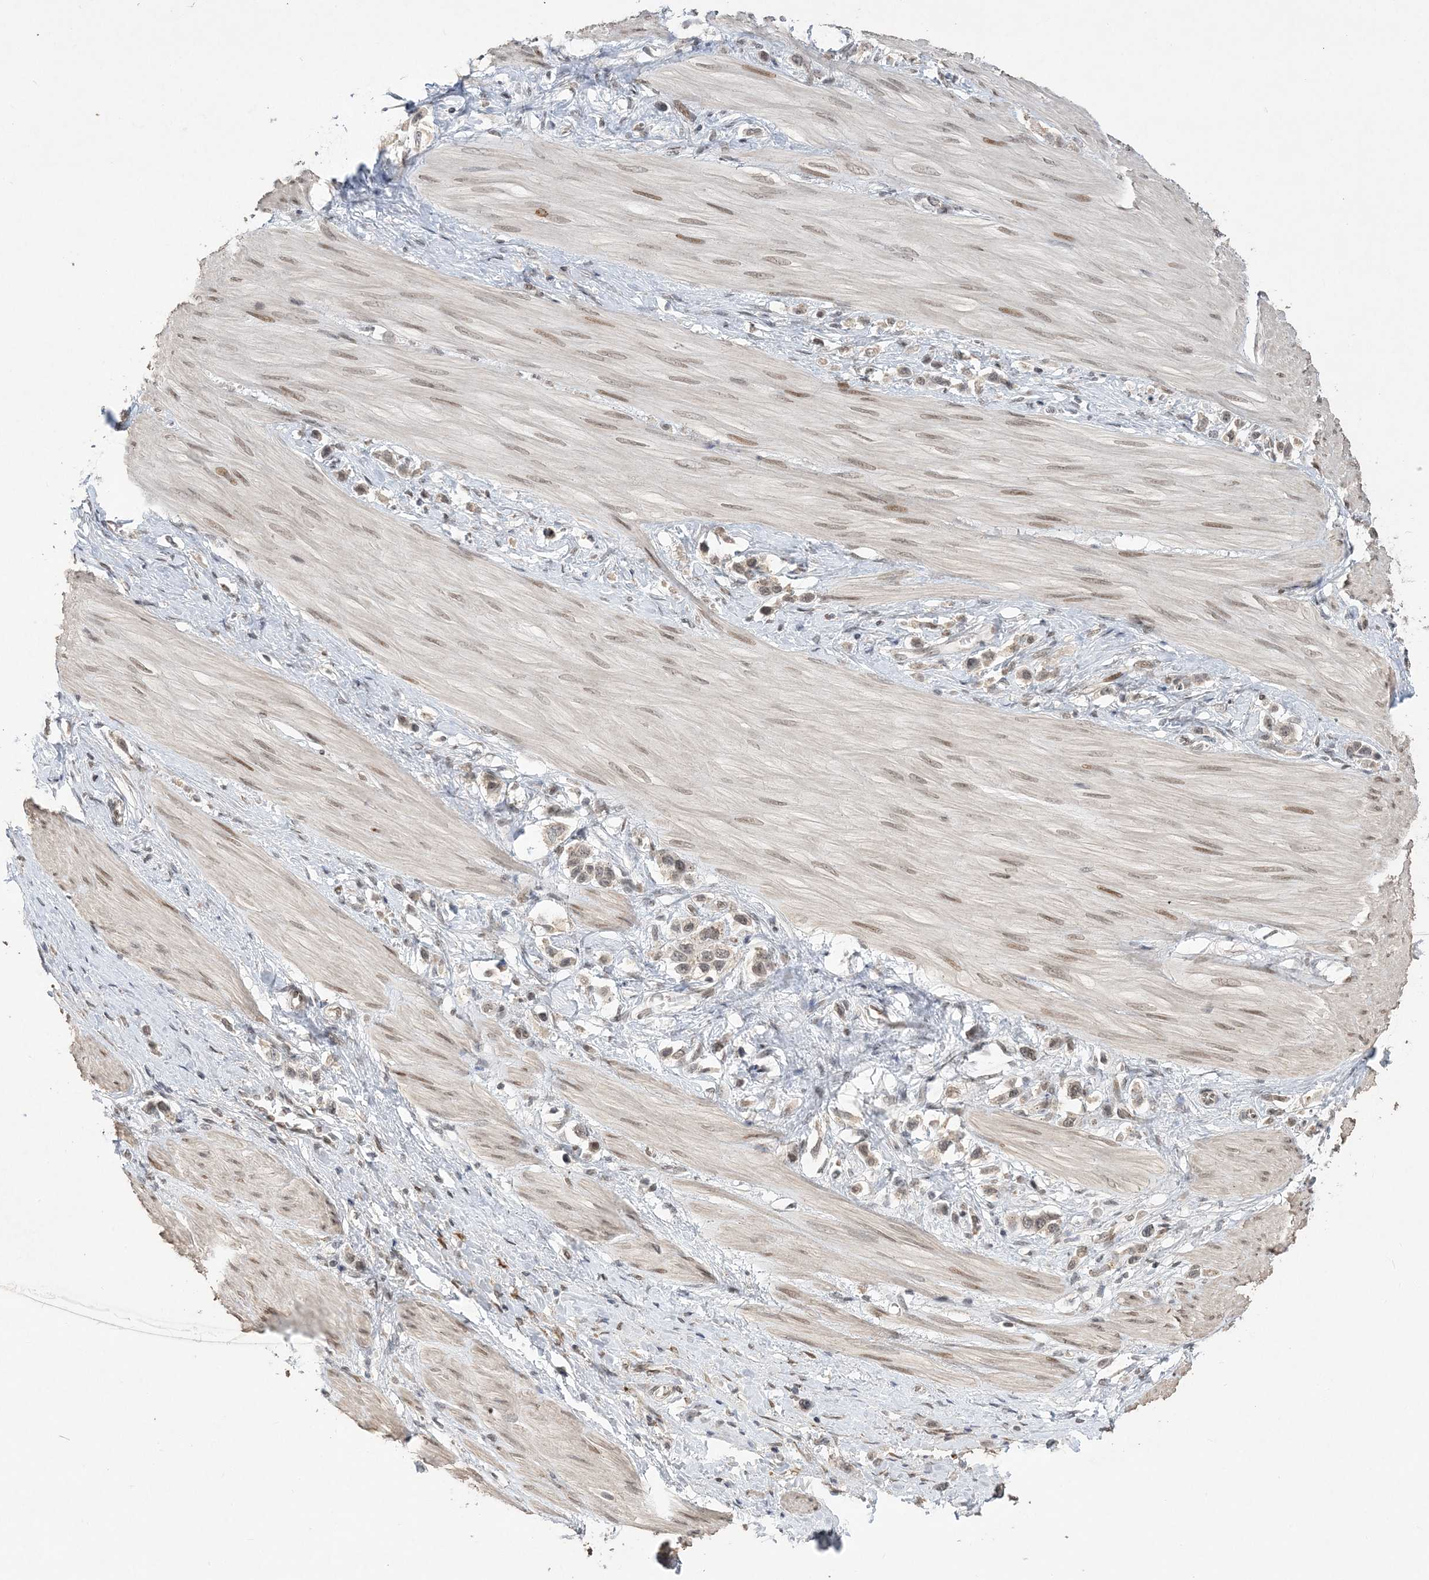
{"staining": {"intensity": "weak", "quantity": "25%-75%", "location": "nuclear"}, "tissue": "stomach cancer", "cell_type": "Tumor cells", "image_type": "cancer", "snomed": [{"axis": "morphology", "description": "Adenocarcinoma, NOS"}, {"axis": "topography", "description": "Stomach"}], "caption": "Human stomach cancer stained for a protein (brown) displays weak nuclear positive positivity in about 25%-75% of tumor cells.", "gene": "WAC", "patient": {"sex": "female", "age": 65}}